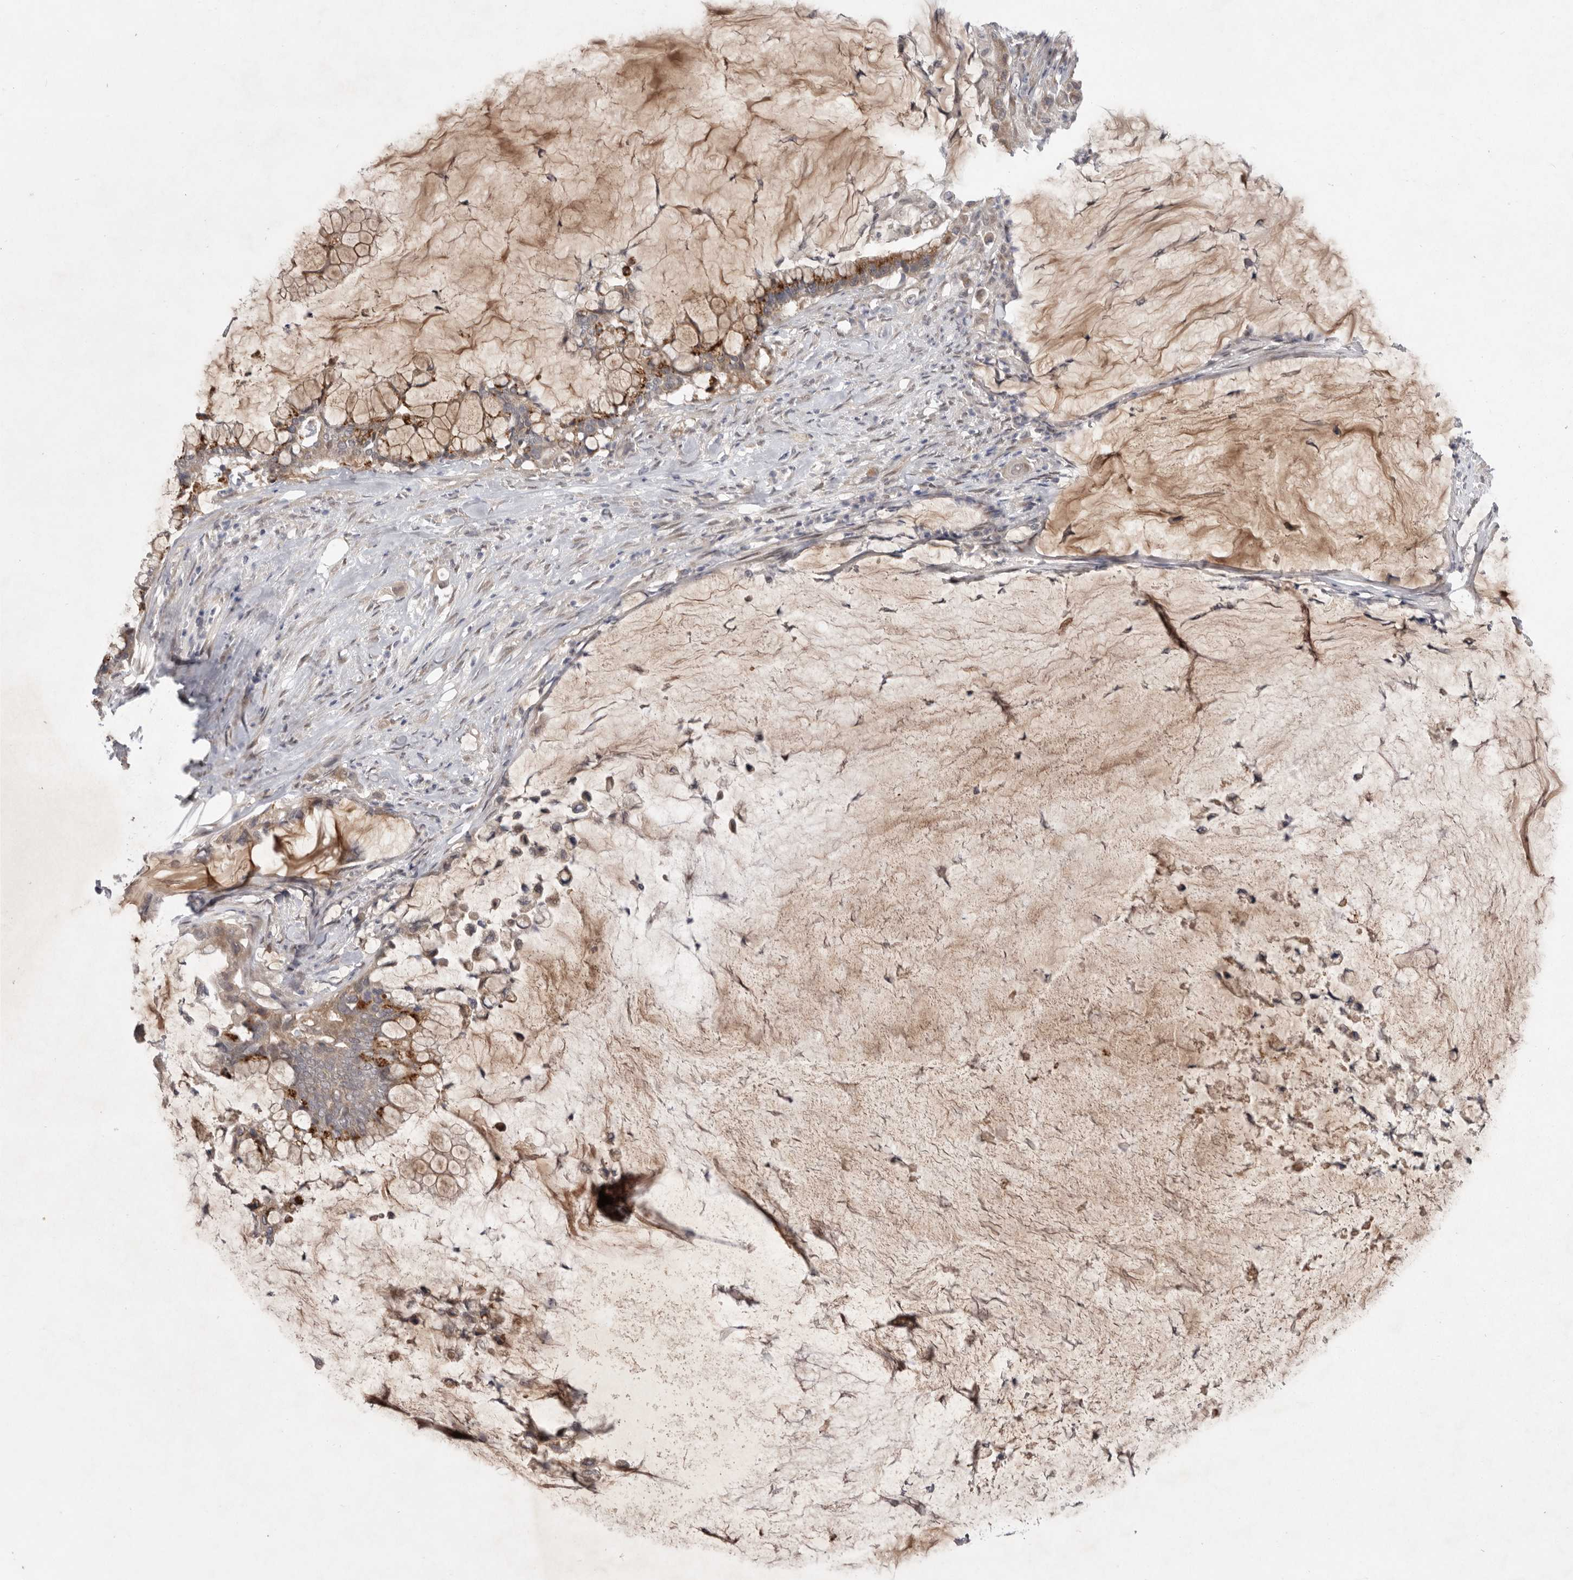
{"staining": {"intensity": "moderate", "quantity": ">75%", "location": "cytoplasmic/membranous"}, "tissue": "pancreatic cancer", "cell_type": "Tumor cells", "image_type": "cancer", "snomed": [{"axis": "morphology", "description": "Adenocarcinoma, NOS"}, {"axis": "topography", "description": "Pancreas"}], "caption": "Moderate cytoplasmic/membranous positivity for a protein is appreciated in approximately >75% of tumor cells of pancreatic cancer (adenocarcinoma) using immunohistochemistry.", "gene": "NSUN4", "patient": {"sex": "male", "age": 41}}